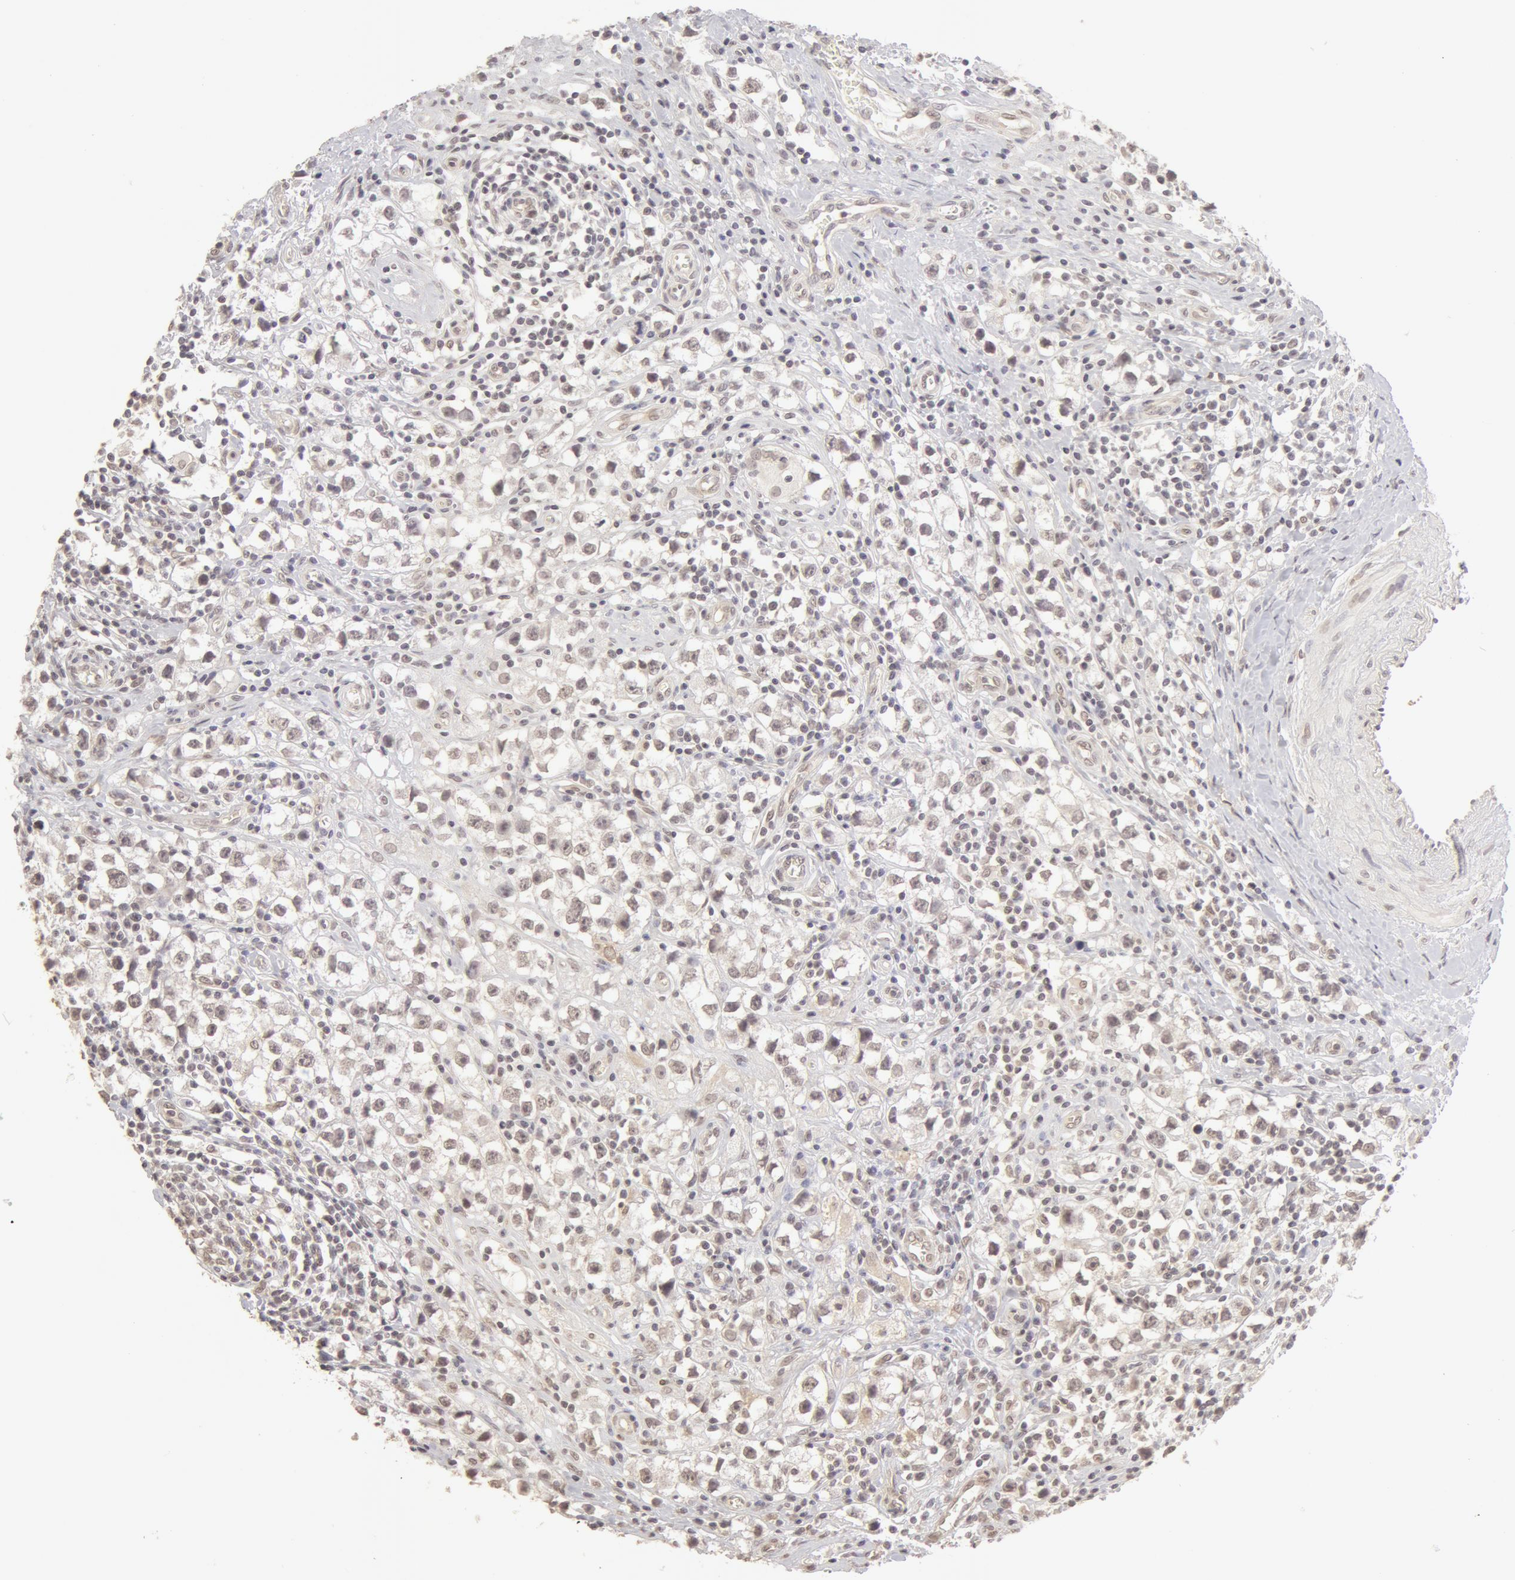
{"staining": {"intensity": "weak", "quantity": ">75%", "location": "nuclear"}, "tissue": "testis cancer", "cell_type": "Tumor cells", "image_type": "cancer", "snomed": [{"axis": "morphology", "description": "Seminoma, NOS"}, {"axis": "topography", "description": "Testis"}], "caption": "Immunohistochemical staining of seminoma (testis) shows low levels of weak nuclear positivity in about >75% of tumor cells.", "gene": "ADAM10", "patient": {"sex": "male", "age": 35}}